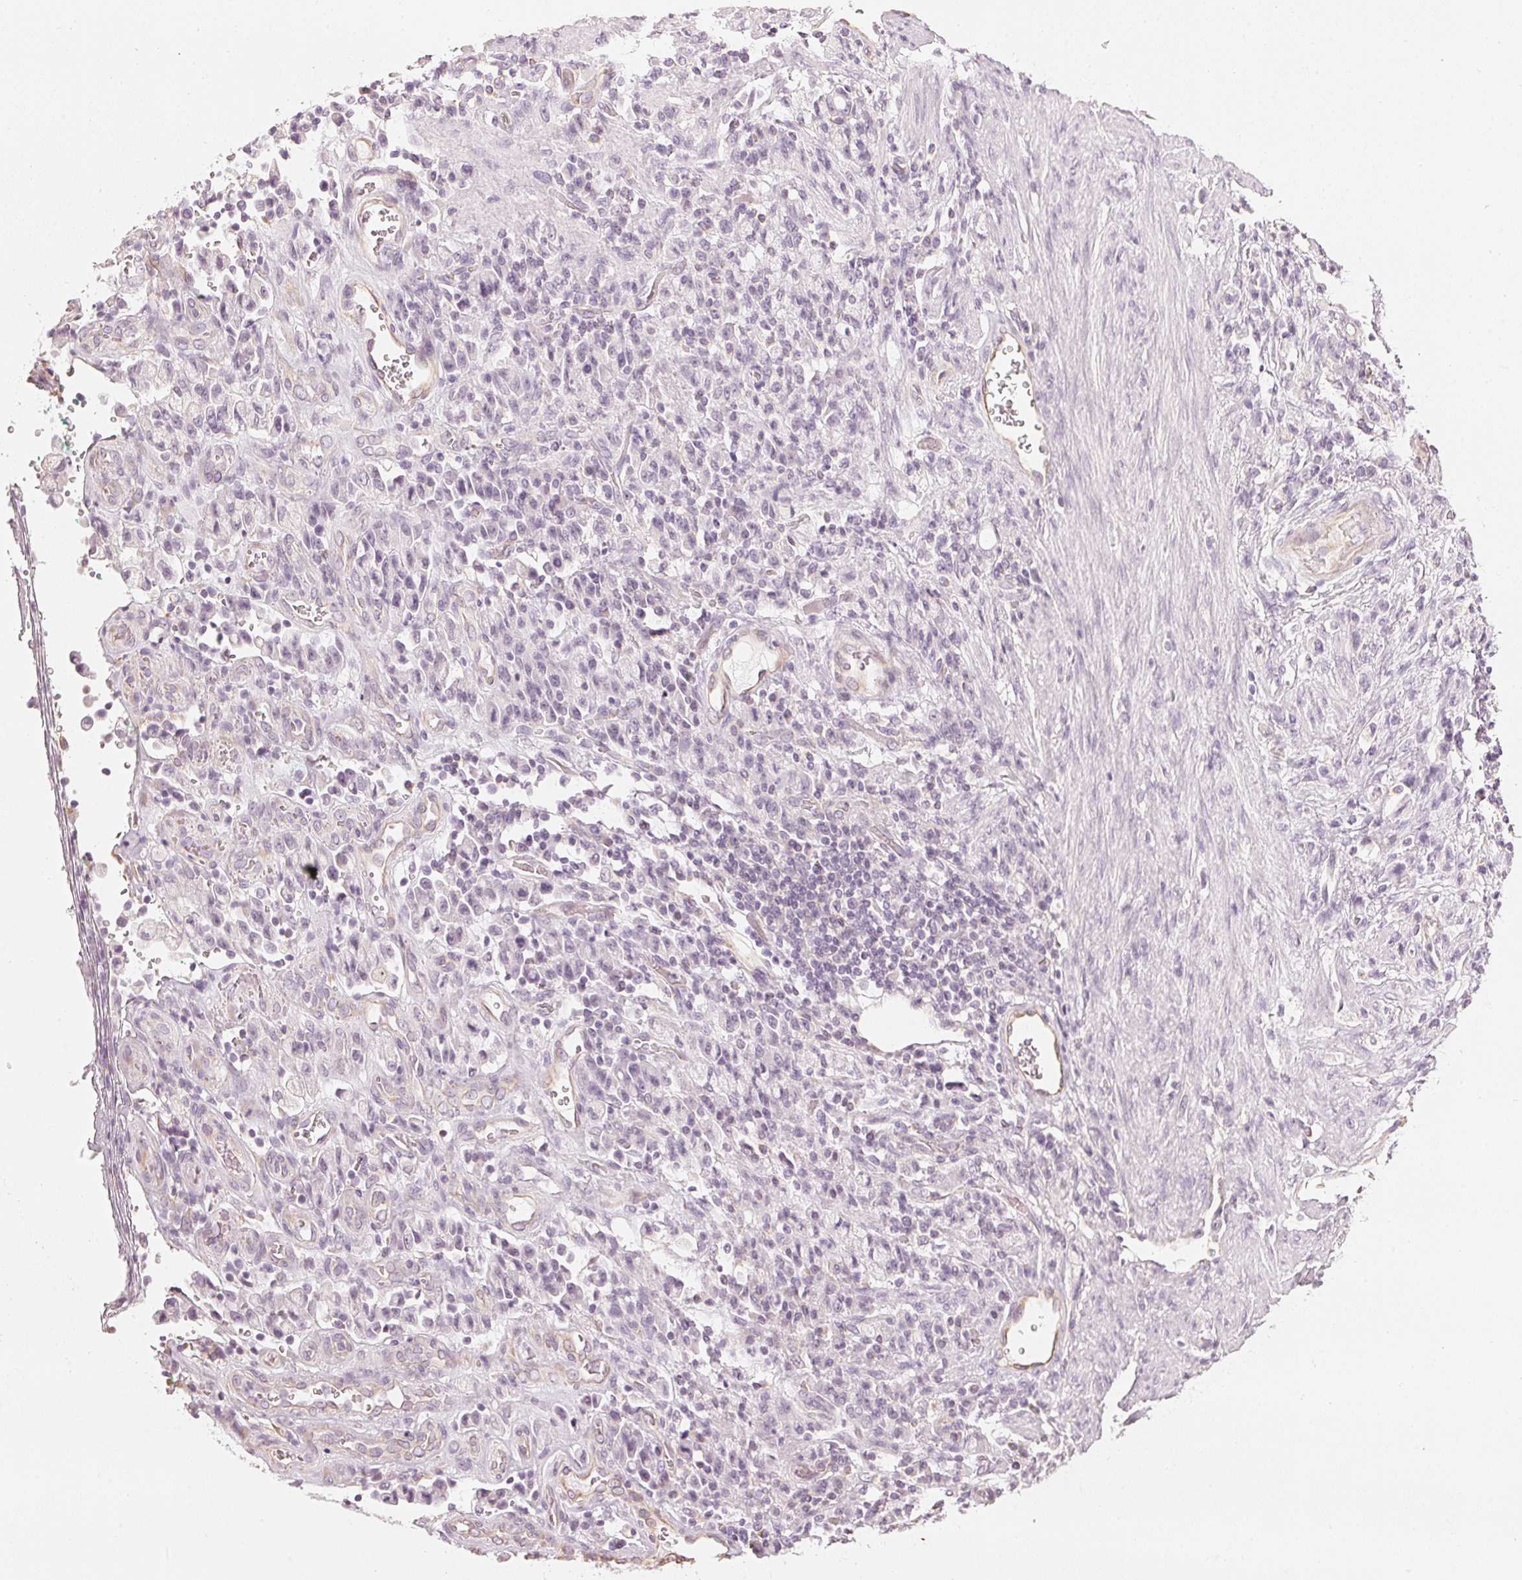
{"staining": {"intensity": "negative", "quantity": "none", "location": "none"}, "tissue": "stomach cancer", "cell_type": "Tumor cells", "image_type": "cancer", "snomed": [{"axis": "morphology", "description": "Adenocarcinoma, NOS"}, {"axis": "topography", "description": "Stomach"}], "caption": "Immunohistochemistry micrograph of stomach adenocarcinoma stained for a protein (brown), which exhibits no positivity in tumor cells.", "gene": "APLP1", "patient": {"sex": "male", "age": 77}}